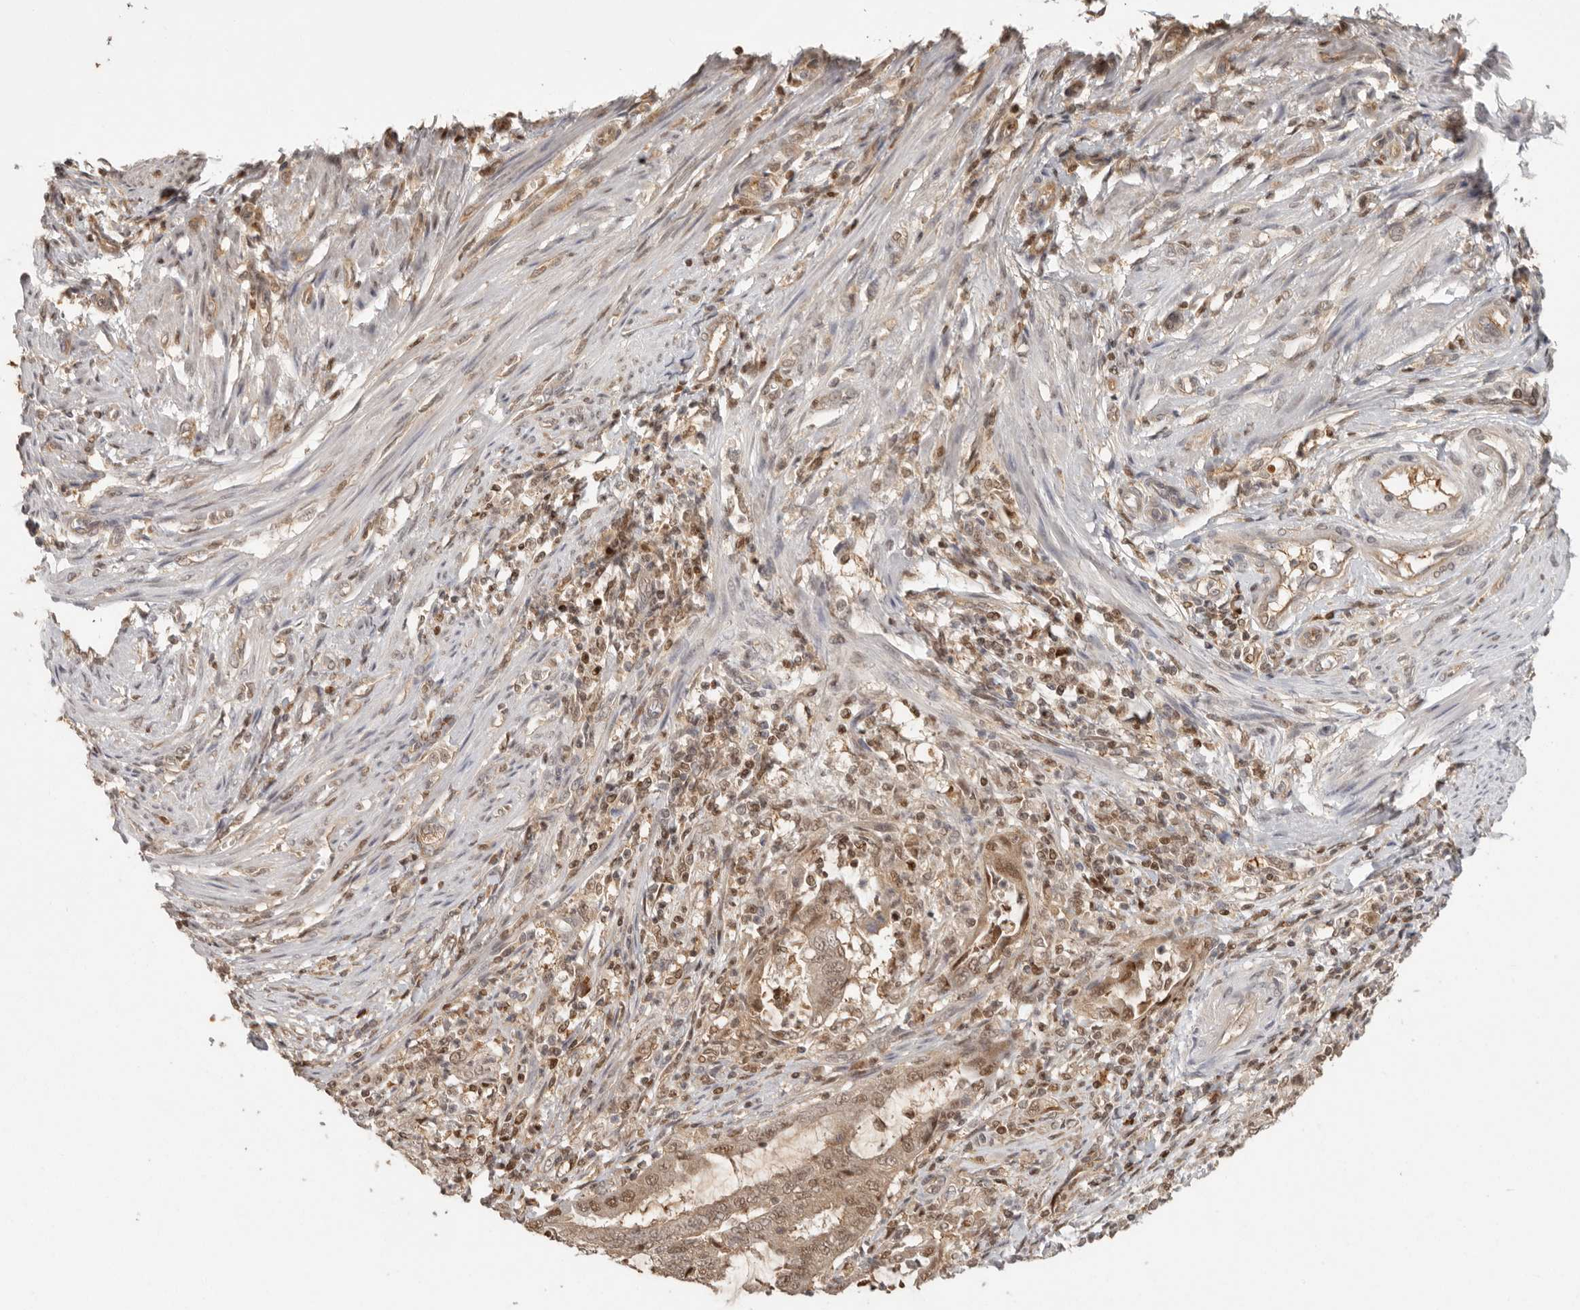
{"staining": {"intensity": "weak", "quantity": "25%-75%", "location": "cytoplasmic/membranous,nuclear"}, "tissue": "endometrial cancer", "cell_type": "Tumor cells", "image_type": "cancer", "snomed": [{"axis": "morphology", "description": "Adenocarcinoma, NOS"}, {"axis": "topography", "description": "Endometrium"}], "caption": "IHC (DAB) staining of endometrial cancer demonstrates weak cytoplasmic/membranous and nuclear protein expression in about 25%-75% of tumor cells.", "gene": "PSMA5", "patient": {"sex": "female", "age": 51}}